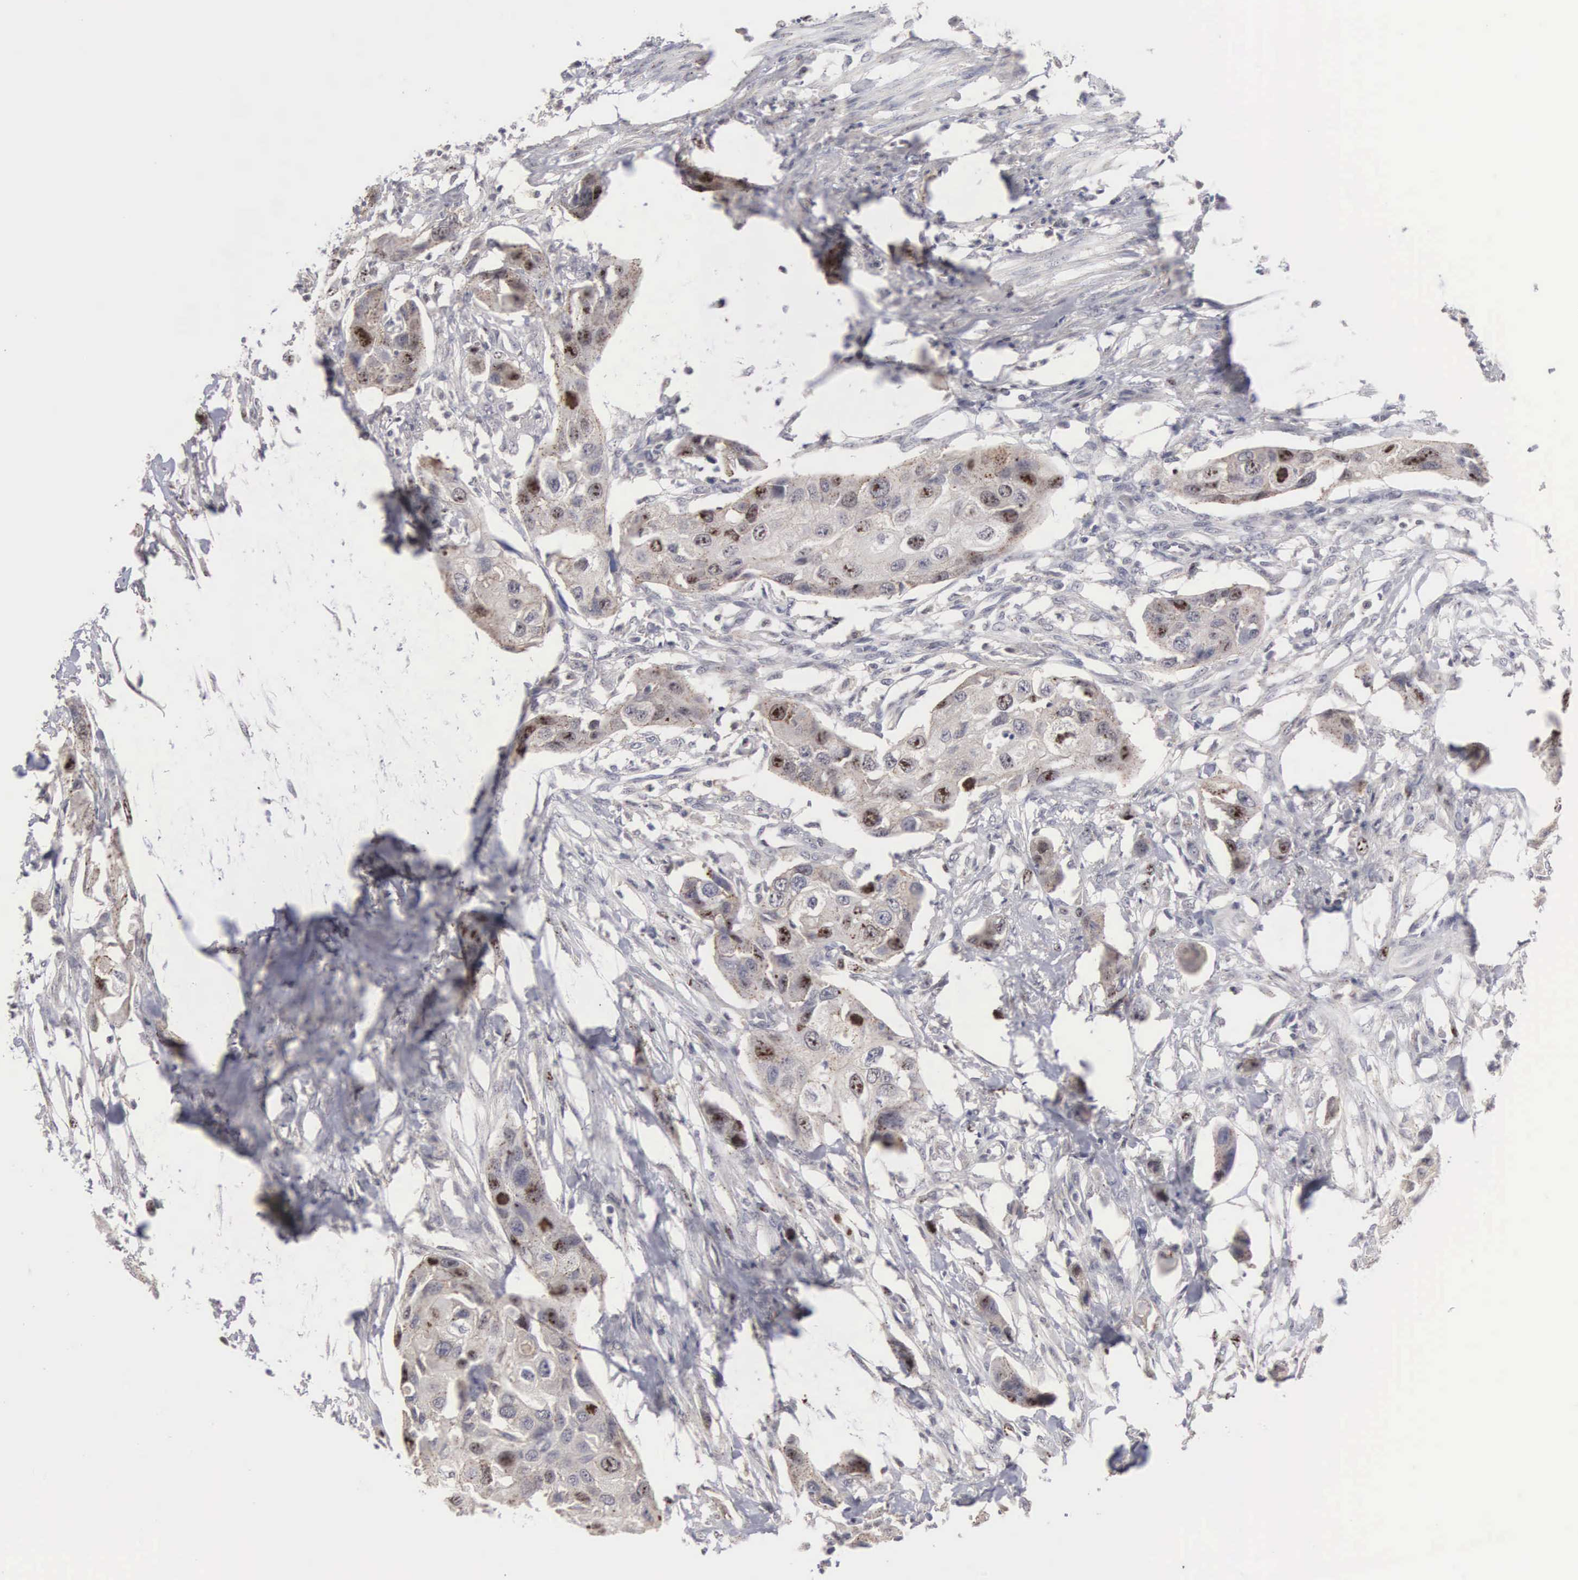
{"staining": {"intensity": "moderate", "quantity": "25%-75%", "location": "nuclear"}, "tissue": "urothelial cancer", "cell_type": "Tumor cells", "image_type": "cancer", "snomed": [{"axis": "morphology", "description": "Urothelial carcinoma, High grade"}, {"axis": "topography", "description": "Urinary bladder"}], "caption": "This image exhibits immunohistochemistry staining of human urothelial cancer, with medium moderate nuclear staining in about 25%-75% of tumor cells.", "gene": "KDM6A", "patient": {"sex": "male", "age": 55}}